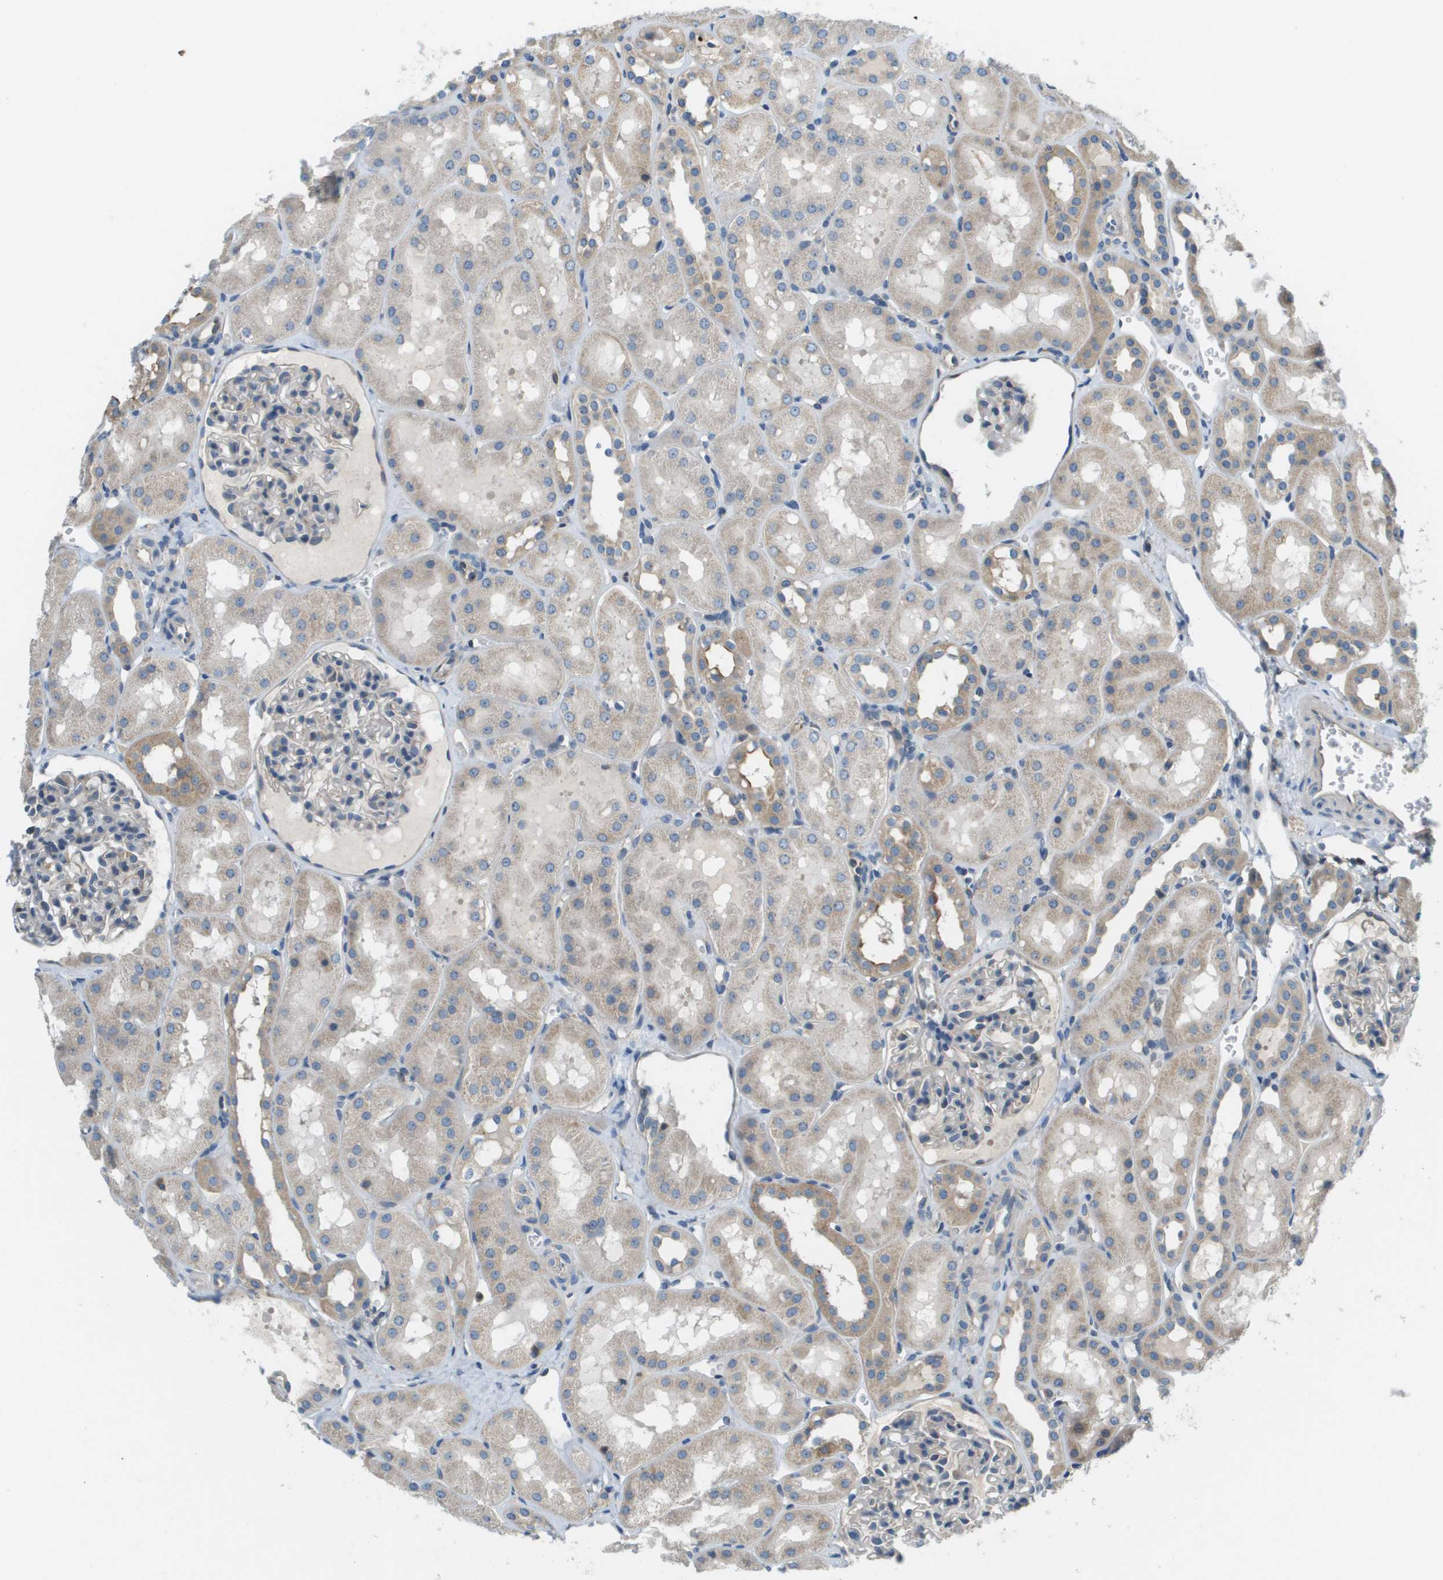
{"staining": {"intensity": "negative", "quantity": "none", "location": "none"}, "tissue": "kidney", "cell_type": "Cells in glomeruli", "image_type": "normal", "snomed": [{"axis": "morphology", "description": "Normal tissue, NOS"}, {"axis": "topography", "description": "Kidney"}, {"axis": "topography", "description": "Urinary bladder"}], "caption": "Kidney was stained to show a protein in brown. There is no significant staining in cells in glomeruli.", "gene": "SAMSN1", "patient": {"sex": "male", "age": 16}}